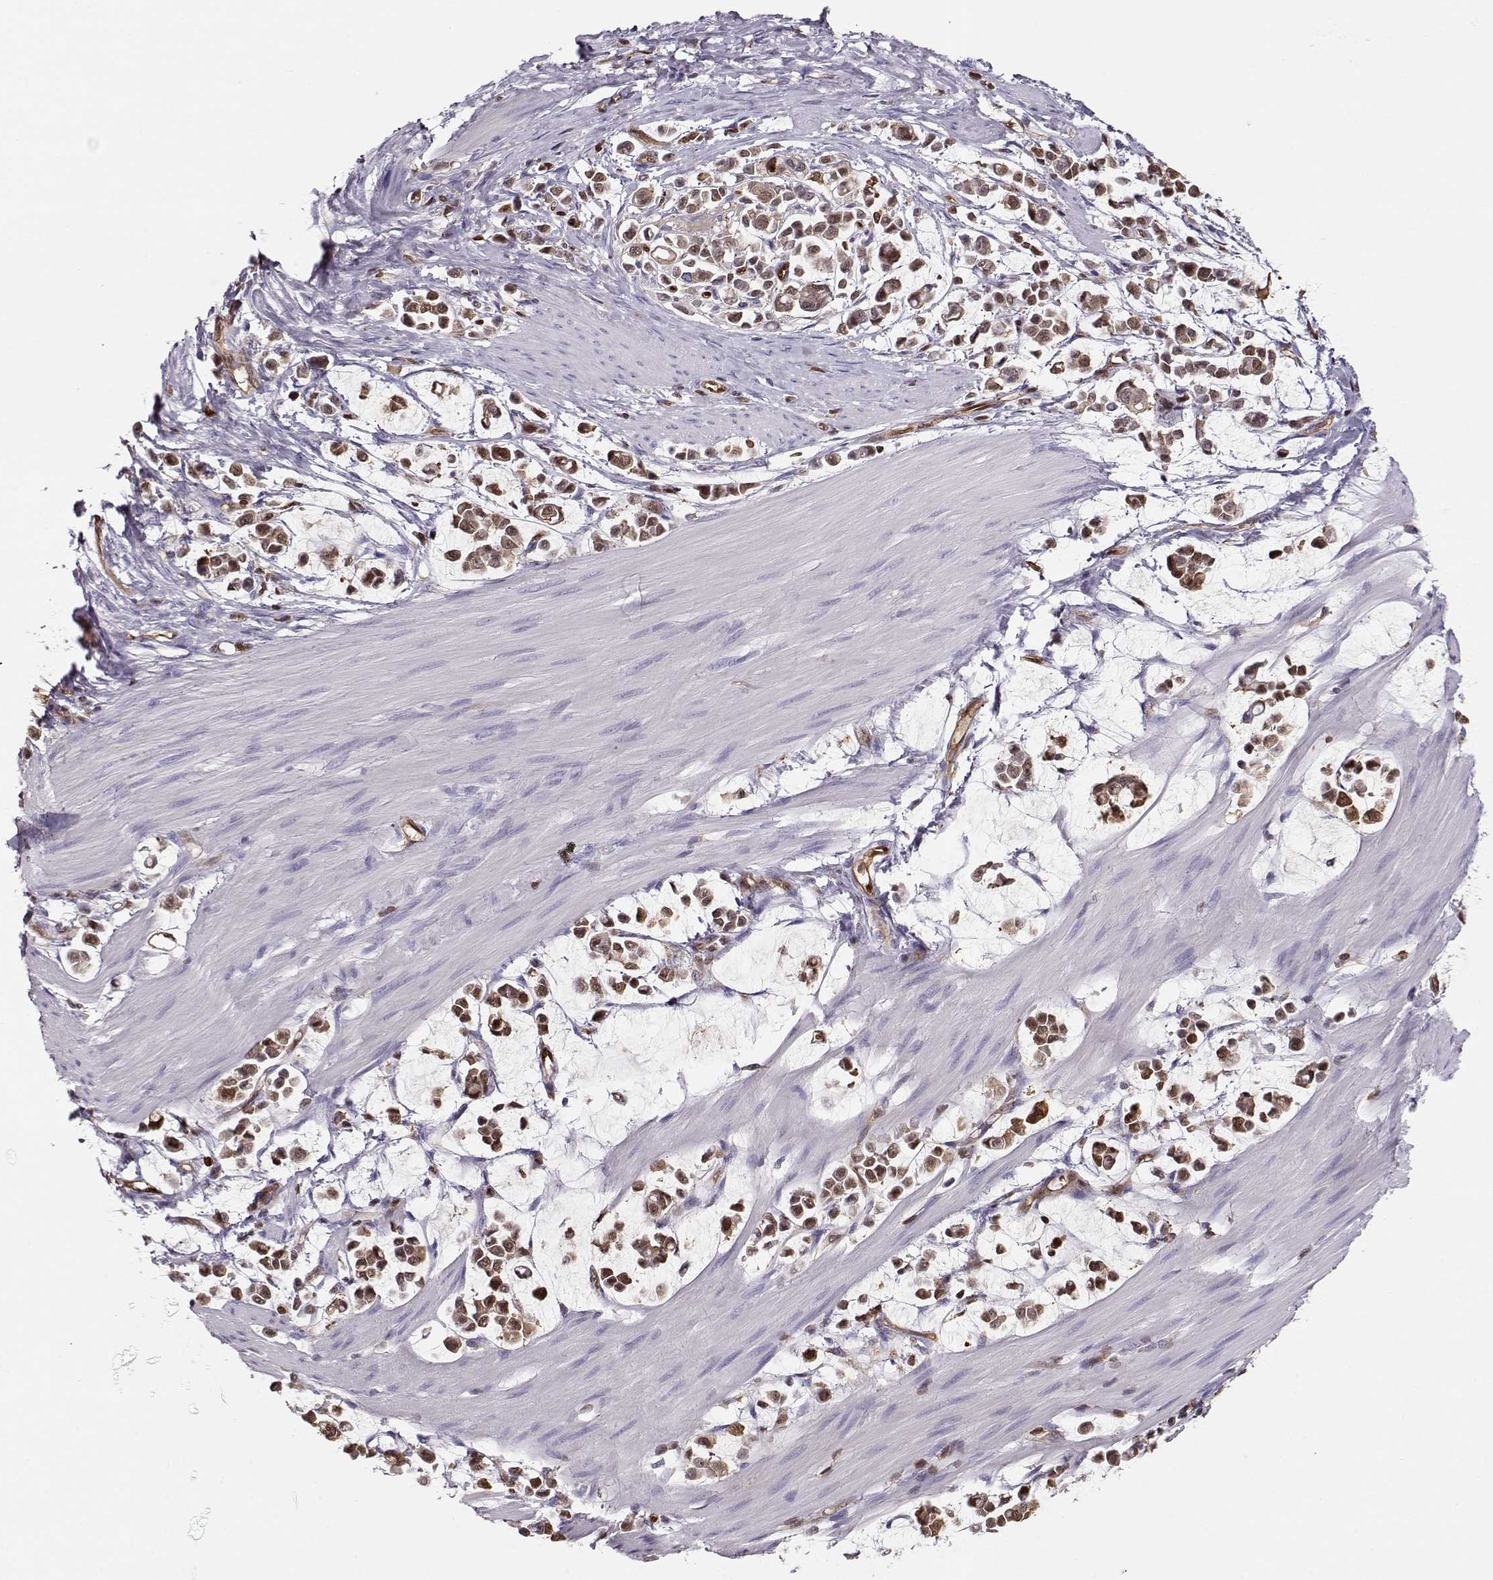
{"staining": {"intensity": "moderate", "quantity": ">75%", "location": "nuclear"}, "tissue": "stomach cancer", "cell_type": "Tumor cells", "image_type": "cancer", "snomed": [{"axis": "morphology", "description": "Adenocarcinoma, NOS"}, {"axis": "topography", "description": "Stomach"}], "caption": "Immunohistochemistry (IHC) (DAB (3,3'-diaminobenzidine)) staining of human stomach cancer displays moderate nuclear protein expression in approximately >75% of tumor cells.", "gene": "PNP", "patient": {"sex": "male", "age": 82}}